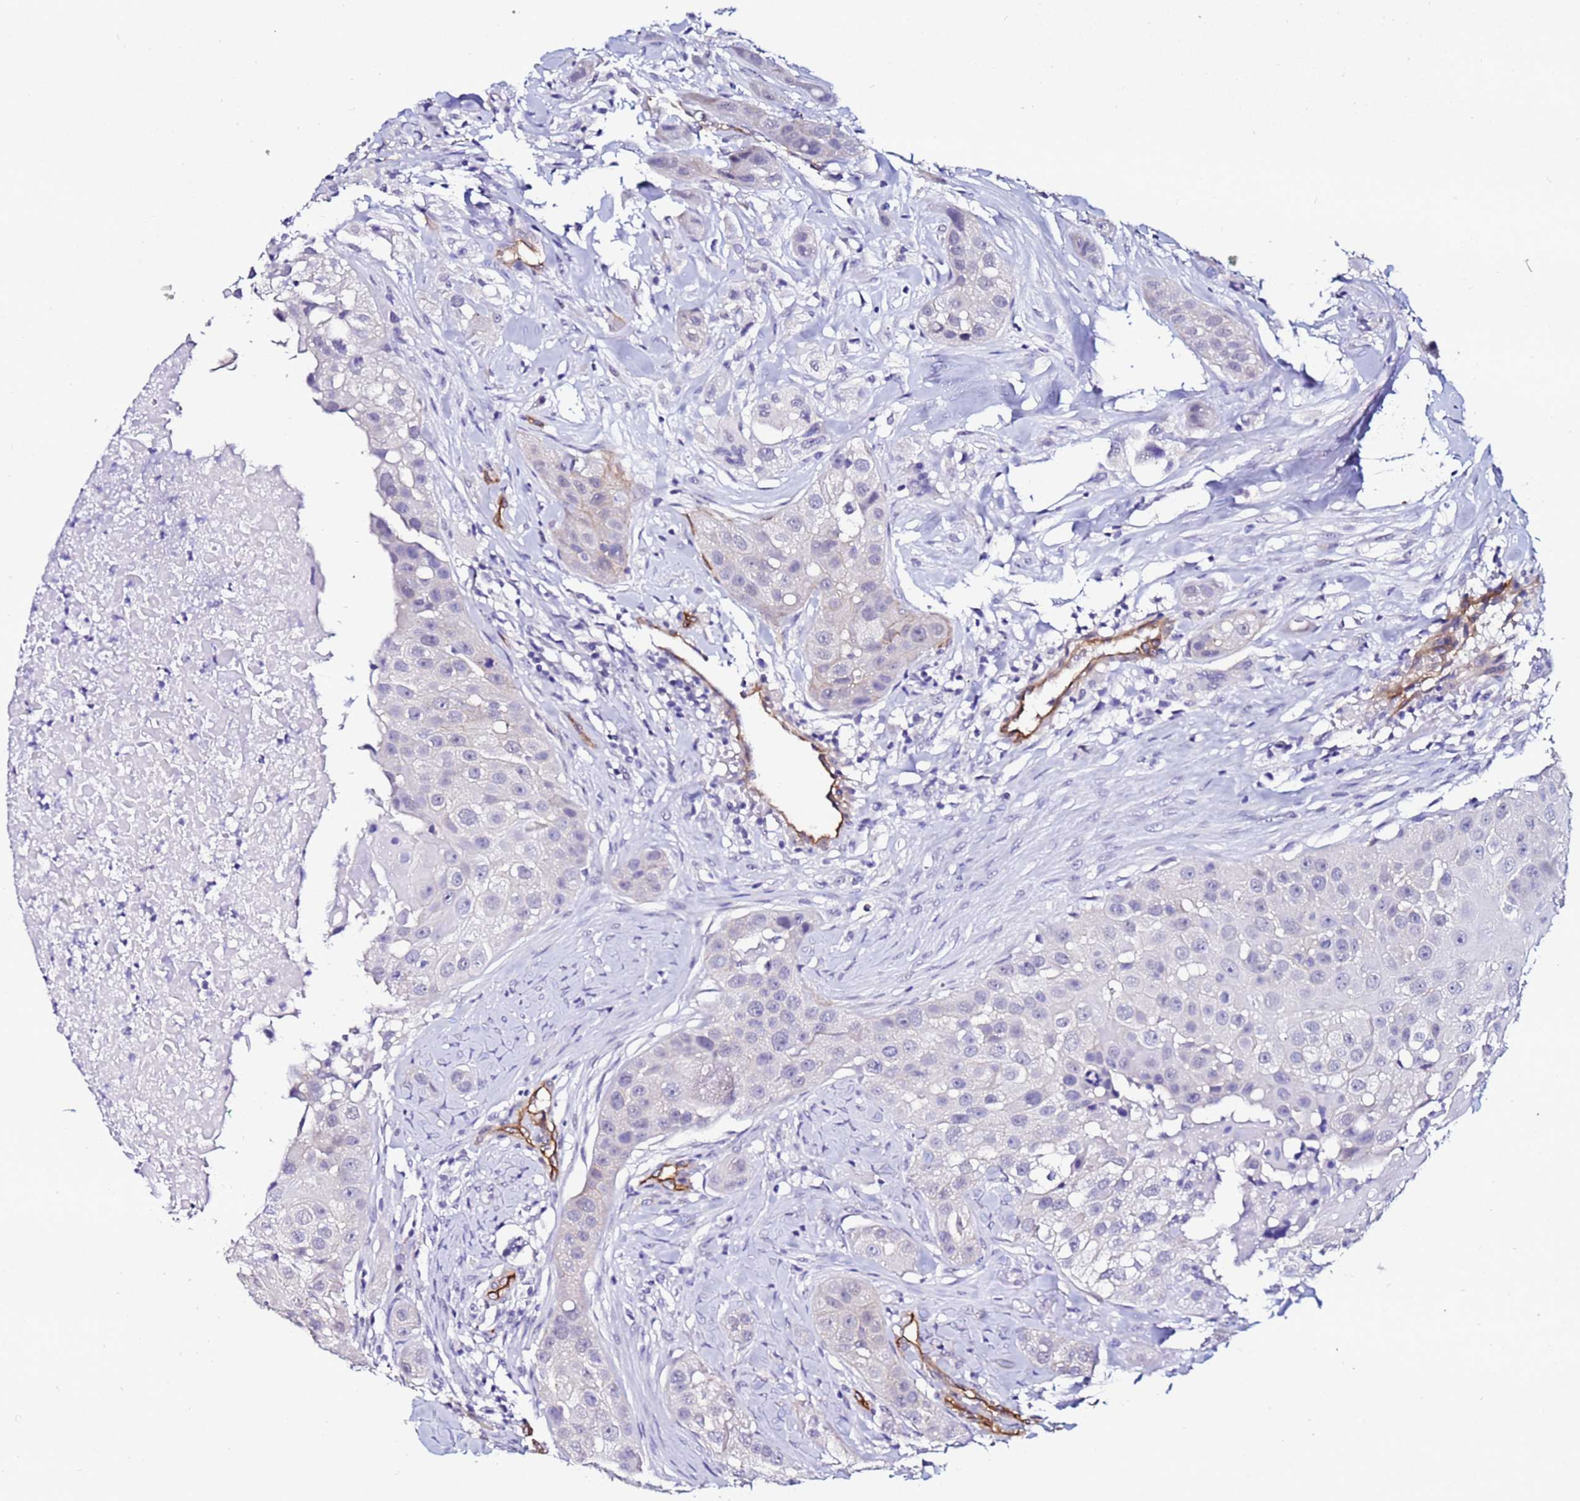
{"staining": {"intensity": "negative", "quantity": "none", "location": "none"}, "tissue": "head and neck cancer", "cell_type": "Tumor cells", "image_type": "cancer", "snomed": [{"axis": "morphology", "description": "Normal tissue, NOS"}, {"axis": "morphology", "description": "Squamous cell carcinoma, NOS"}, {"axis": "topography", "description": "Skeletal muscle"}, {"axis": "topography", "description": "Head-Neck"}], "caption": "Photomicrograph shows no protein staining in tumor cells of head and neck squamous cell carcinoma tissue.", "gene": "DEFB104A", "patient": {"sex": "male", "age": 51}}